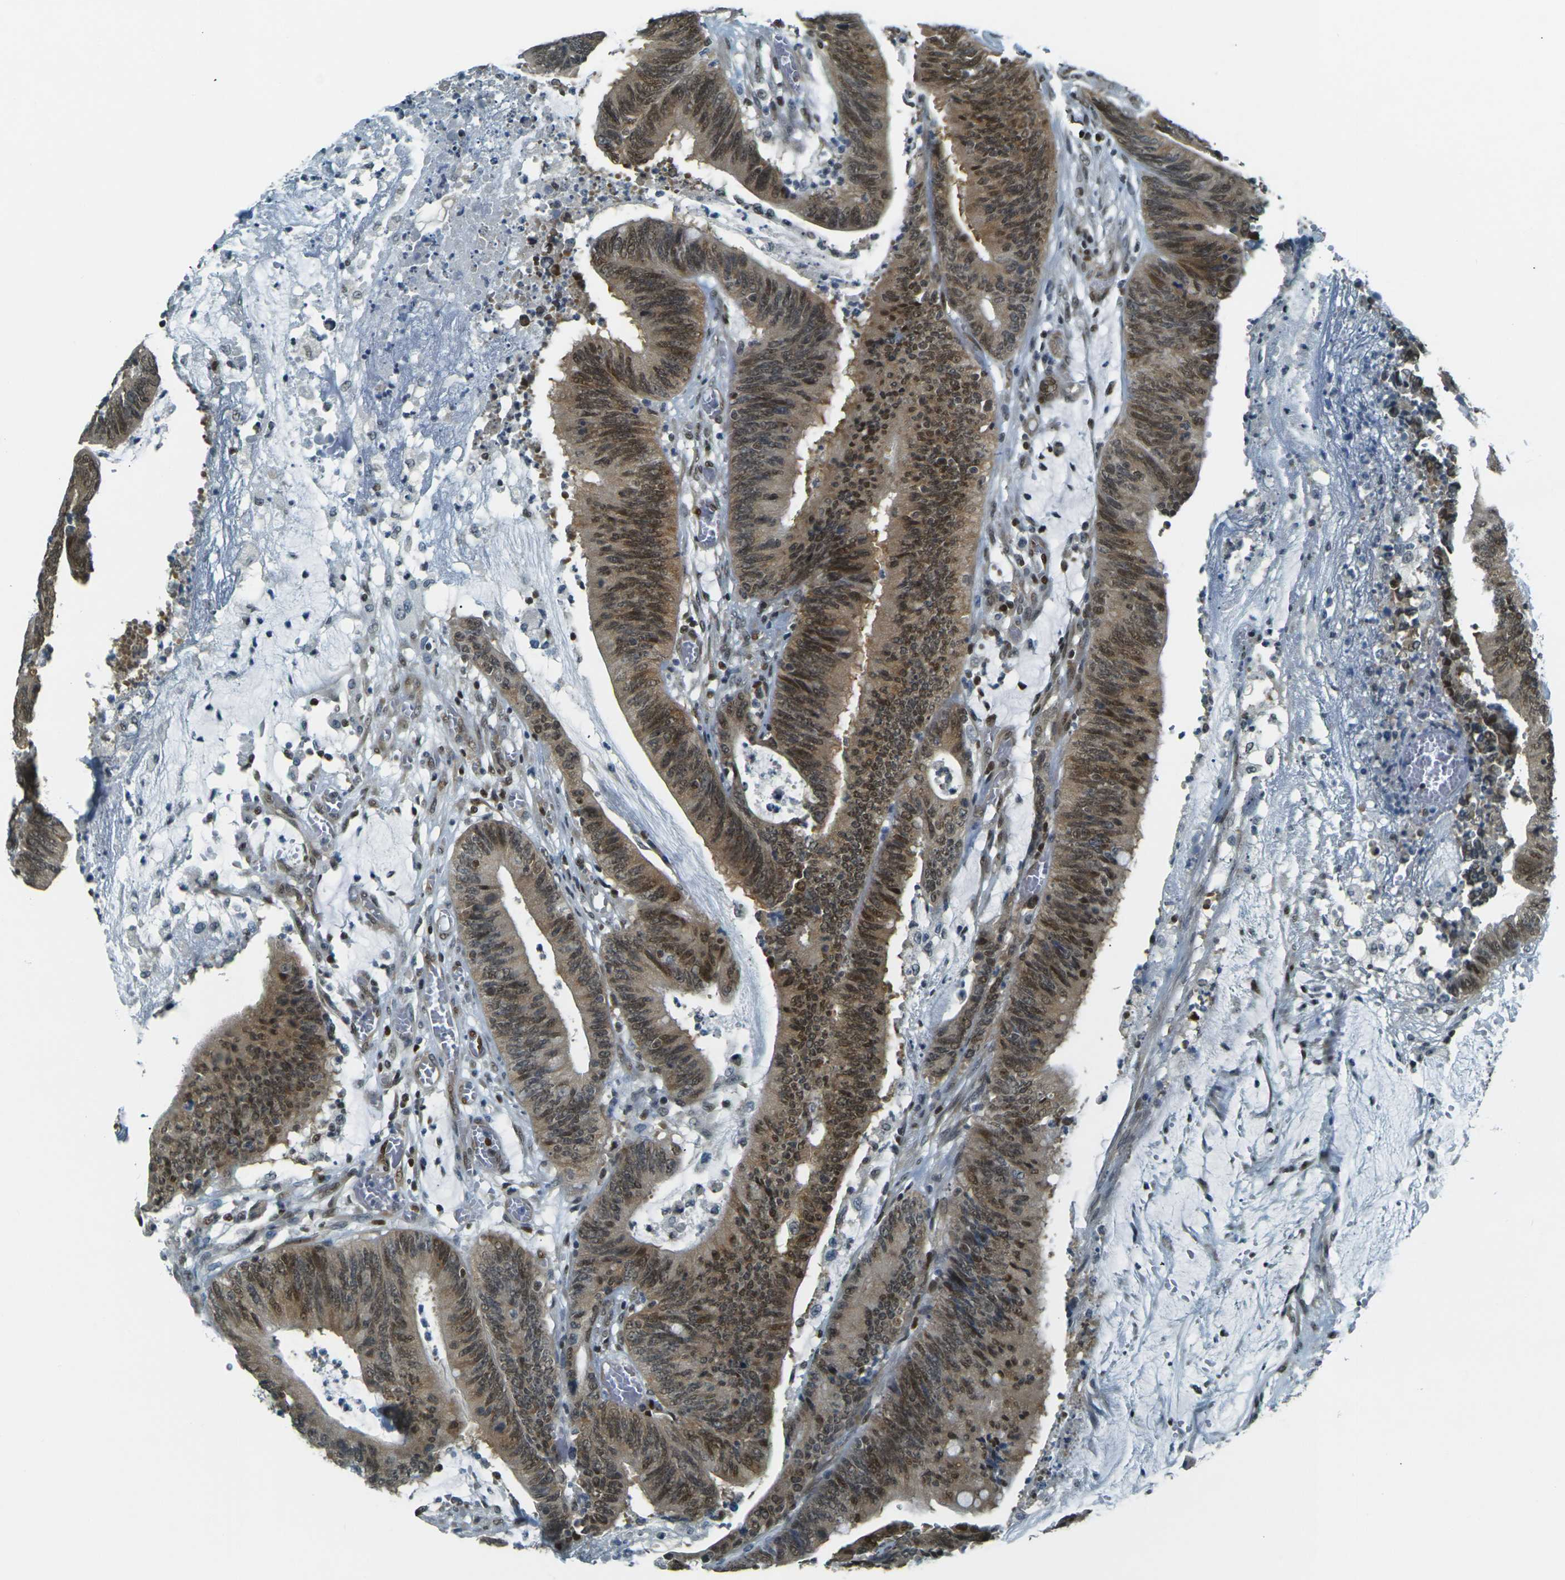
{"staining": {"intensity": "strong", "quantity": ">75%", "location": "cytoplasmic/membranous,nuclear"}, "tissue": "colorectal cancer", "cell_type": "Tumor cells", "image_type": "cancer", "snomed": [{"axis": "morphology", "description": "Adenocarcinoma, NOS"}, {"axis": "topography", "description": "Rectum"}], "caption": "High-magnification brightfield microscopy of colorectal cancer stained with DAB (3,3'-diaminobenzidine) (brown) and counterstained with hematoxylin (blue). tumor cells exhibit strong cytoplasmic/membranous and nuclear positivity is seen in about>75% of cells. (brown staining indicates protein expression, while blue staining denotes nuclei).", "gene": "NHEJ1", "patient": {"sex": "female", "age": 66}}